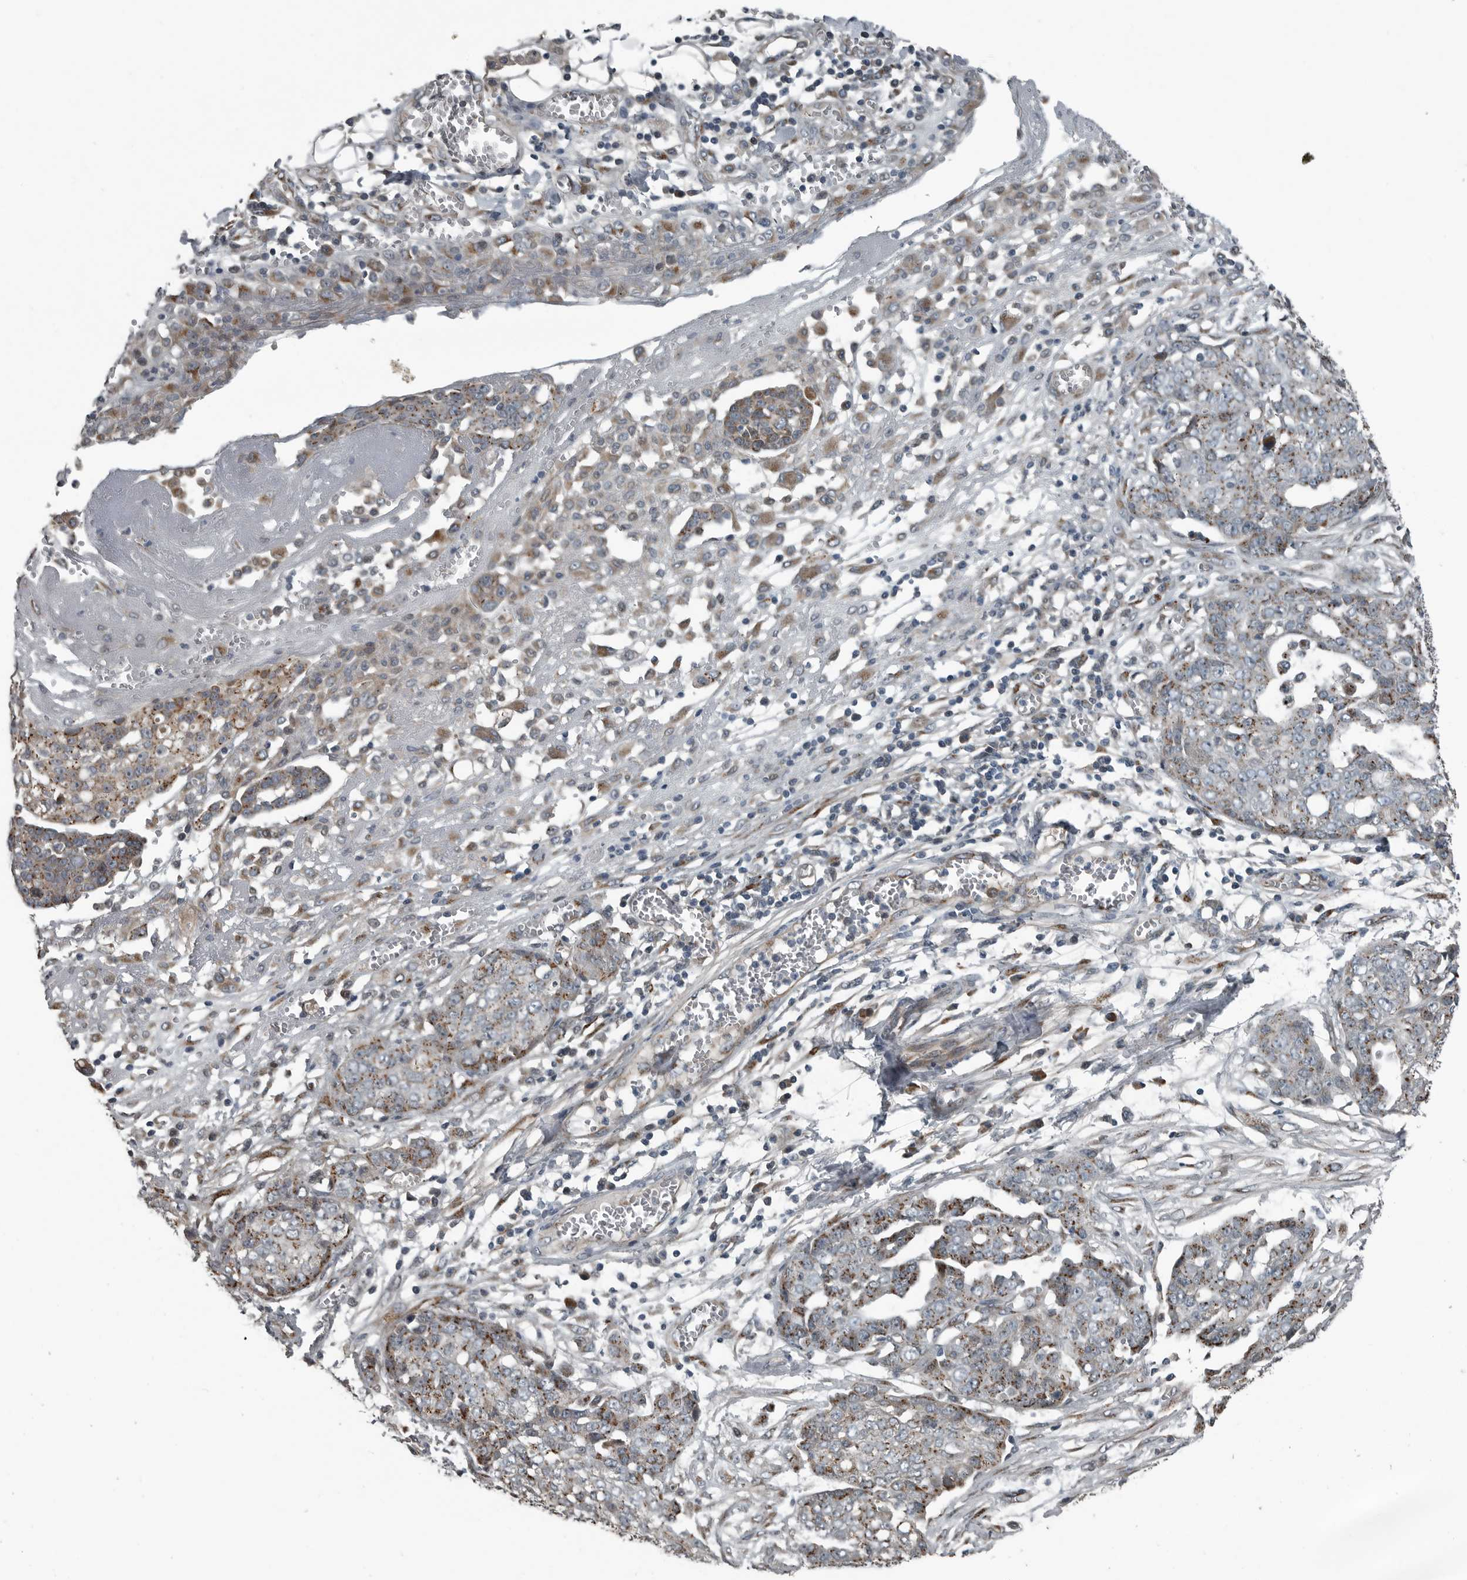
{"staining": {"intensity": "moderate", "quantity": ">75%", "location": "cytoplasmic/membranous"}, "tissue": "ovarian cancer", "cell_type": "Tumor cells", "image_type": "cancer", "snomed": [{"axis": "morphology", "description": "Cystadenocarcinoma, serous, NOS"}, {"axis": "topography", "description": "Soft tissue"}, {"axis": "topography", "description": "Ovary"}], "caption": "Protein expression by immunohistochemistry demonstrates moderate cytoplasmic/membranous staining in approximately >75% of tumor cells in ovarian cancer (serous cystadenocarcinoma). Immunohistochemistry stains the protein of interest in brown and the nuclei are stained blue.", "gene": "ZNF345", "patient": {"sex": "female", "age": 57}}